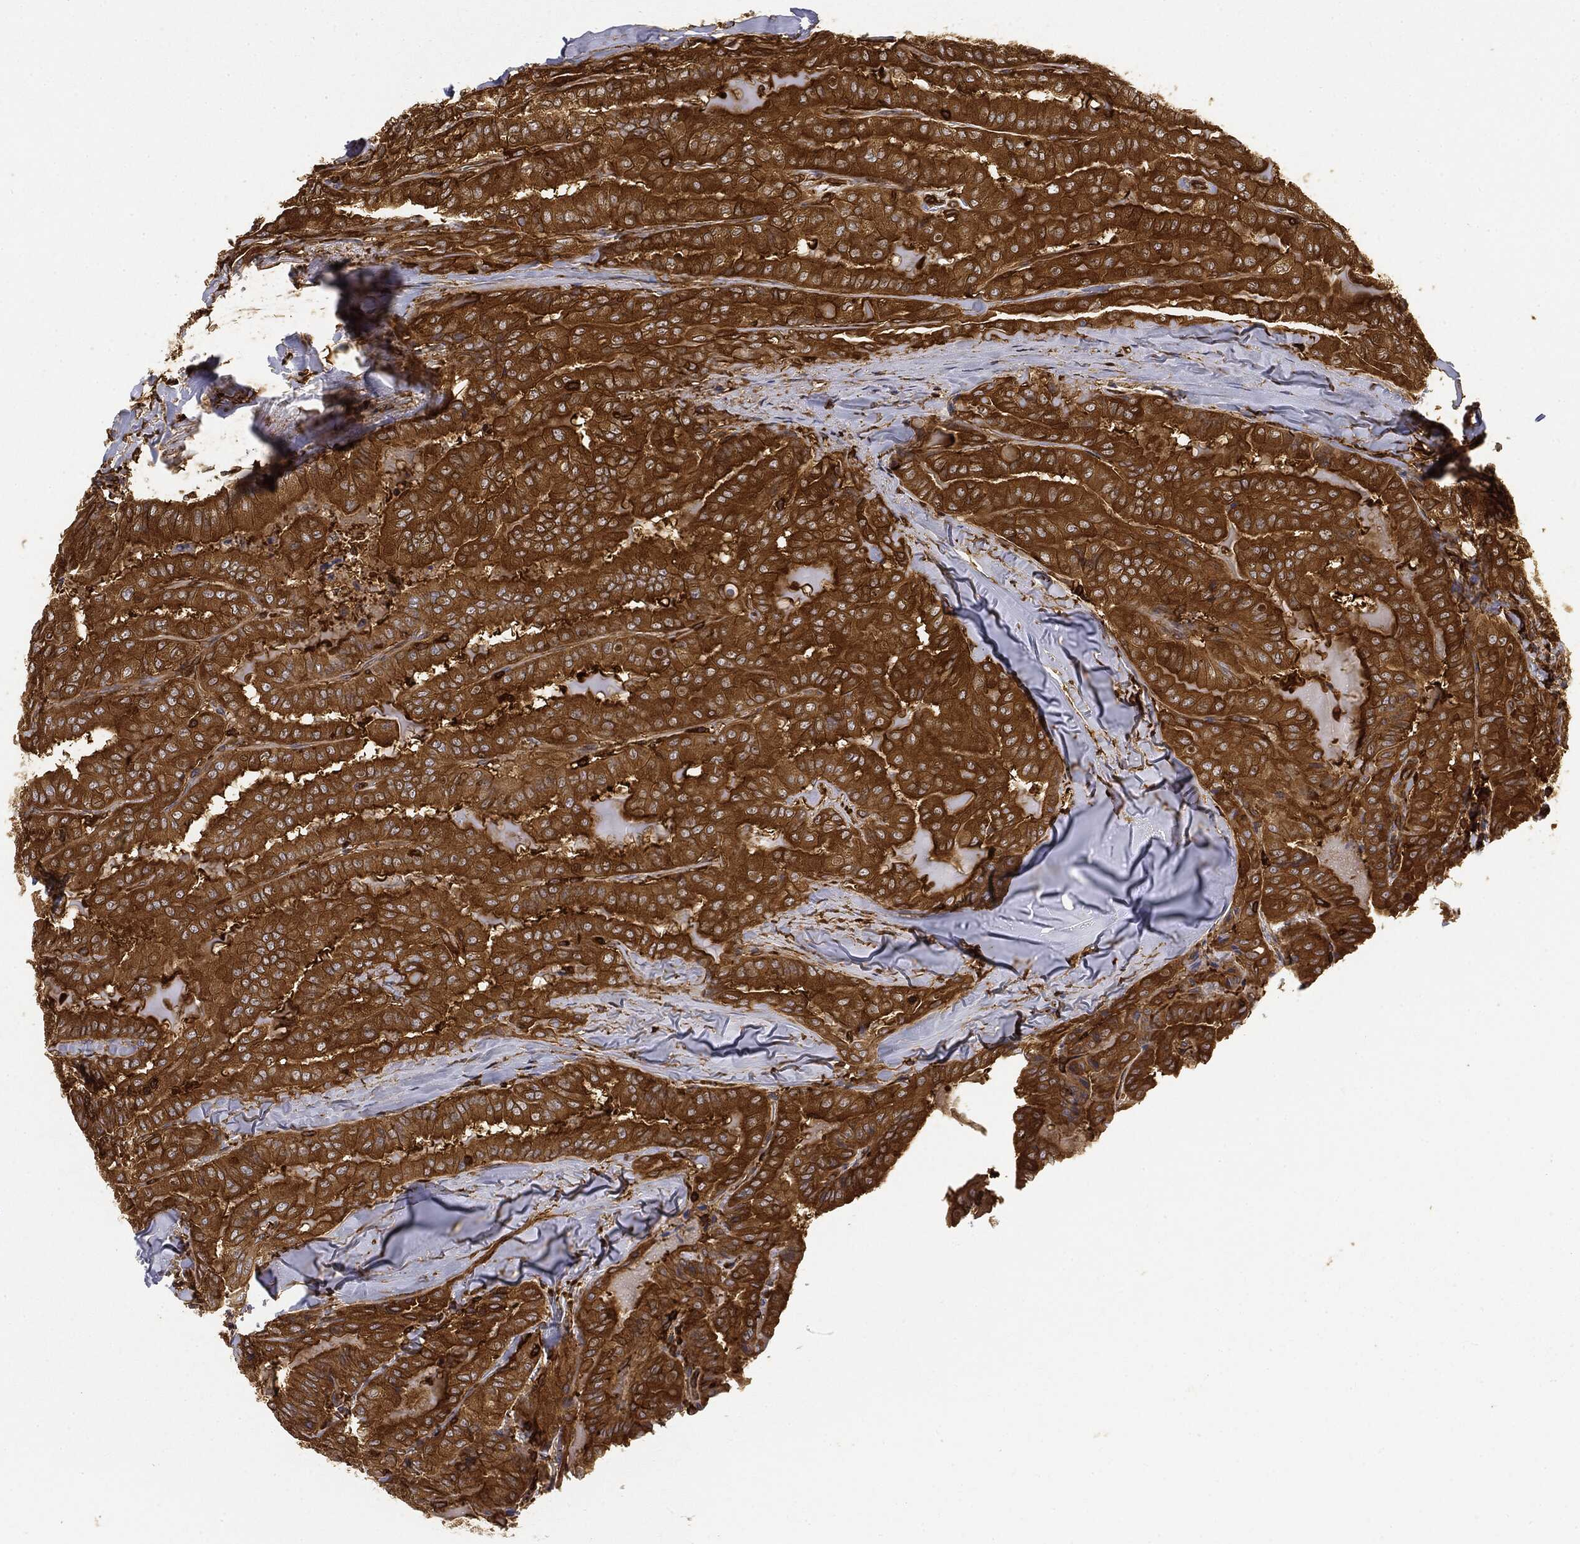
{"staining": {"intensity": "strong", "quantity": ">75%", "location": "cytoplasmic/membranous"}, "tissue": "thyroid cancer", "cell_type": "Tumor cells", "image_type": "cancer", "snomed": [{"axis": "morphology", "description": "Papillary adenocarcinoma, NOS"}, {"axis": "topography", "description": "Thyroid gland"}], "caption": "Immunohistochemical staining of thyroid cancer (papillary adenocarcinoma) displays high levels of strong cytoplasmic/membranous protein positivity in approximately >75% of tumor cells.", "gene": "WDR1", "patient": {"sex": "female", "age": 68}}